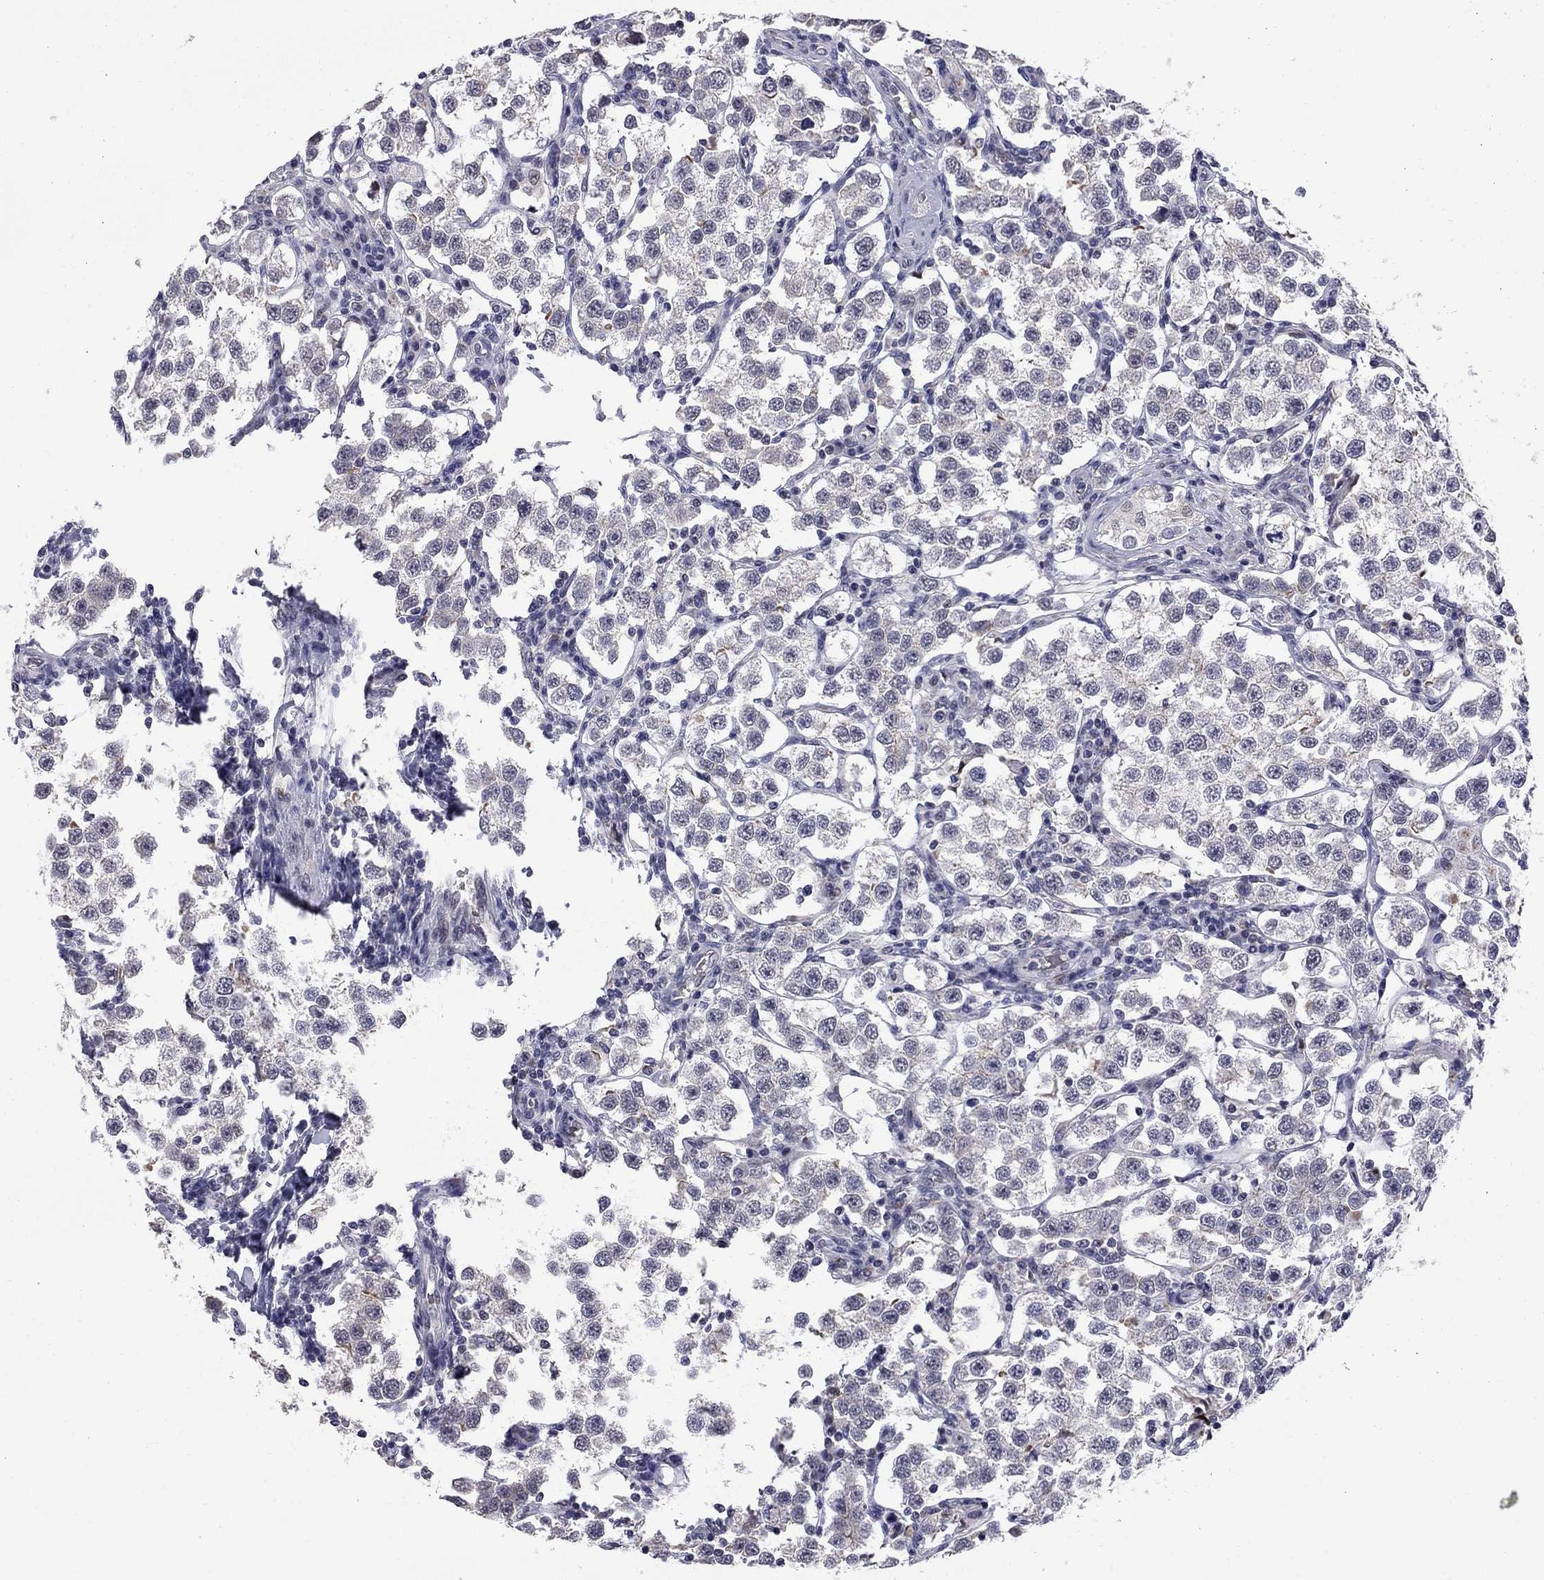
{"staining": {"intensity": "negative", "quantity": "none", "location": "none"}, "tissue": "testis cancer", "cell_type": "Tumor cells", "image_type": "cancer", "snomed": [{"axis": "morphology", "description": "Seminoma, NOS"}, {"axis": "topography", "description": "Testis"}], "caption": "This histopathology image is of testis cancer stained with immunohistochemistry (IHC) to label a protein in brown with the nuclei are counter-stained blue. There is no staining in tumor cells. (Brightfield microscopy of DAB (3,3'-diaminobenzidine) immunohistochemistry (IHC) at high magnification).", "gene": "HTR4", "patient": {"sex": "male", "age": 37}}